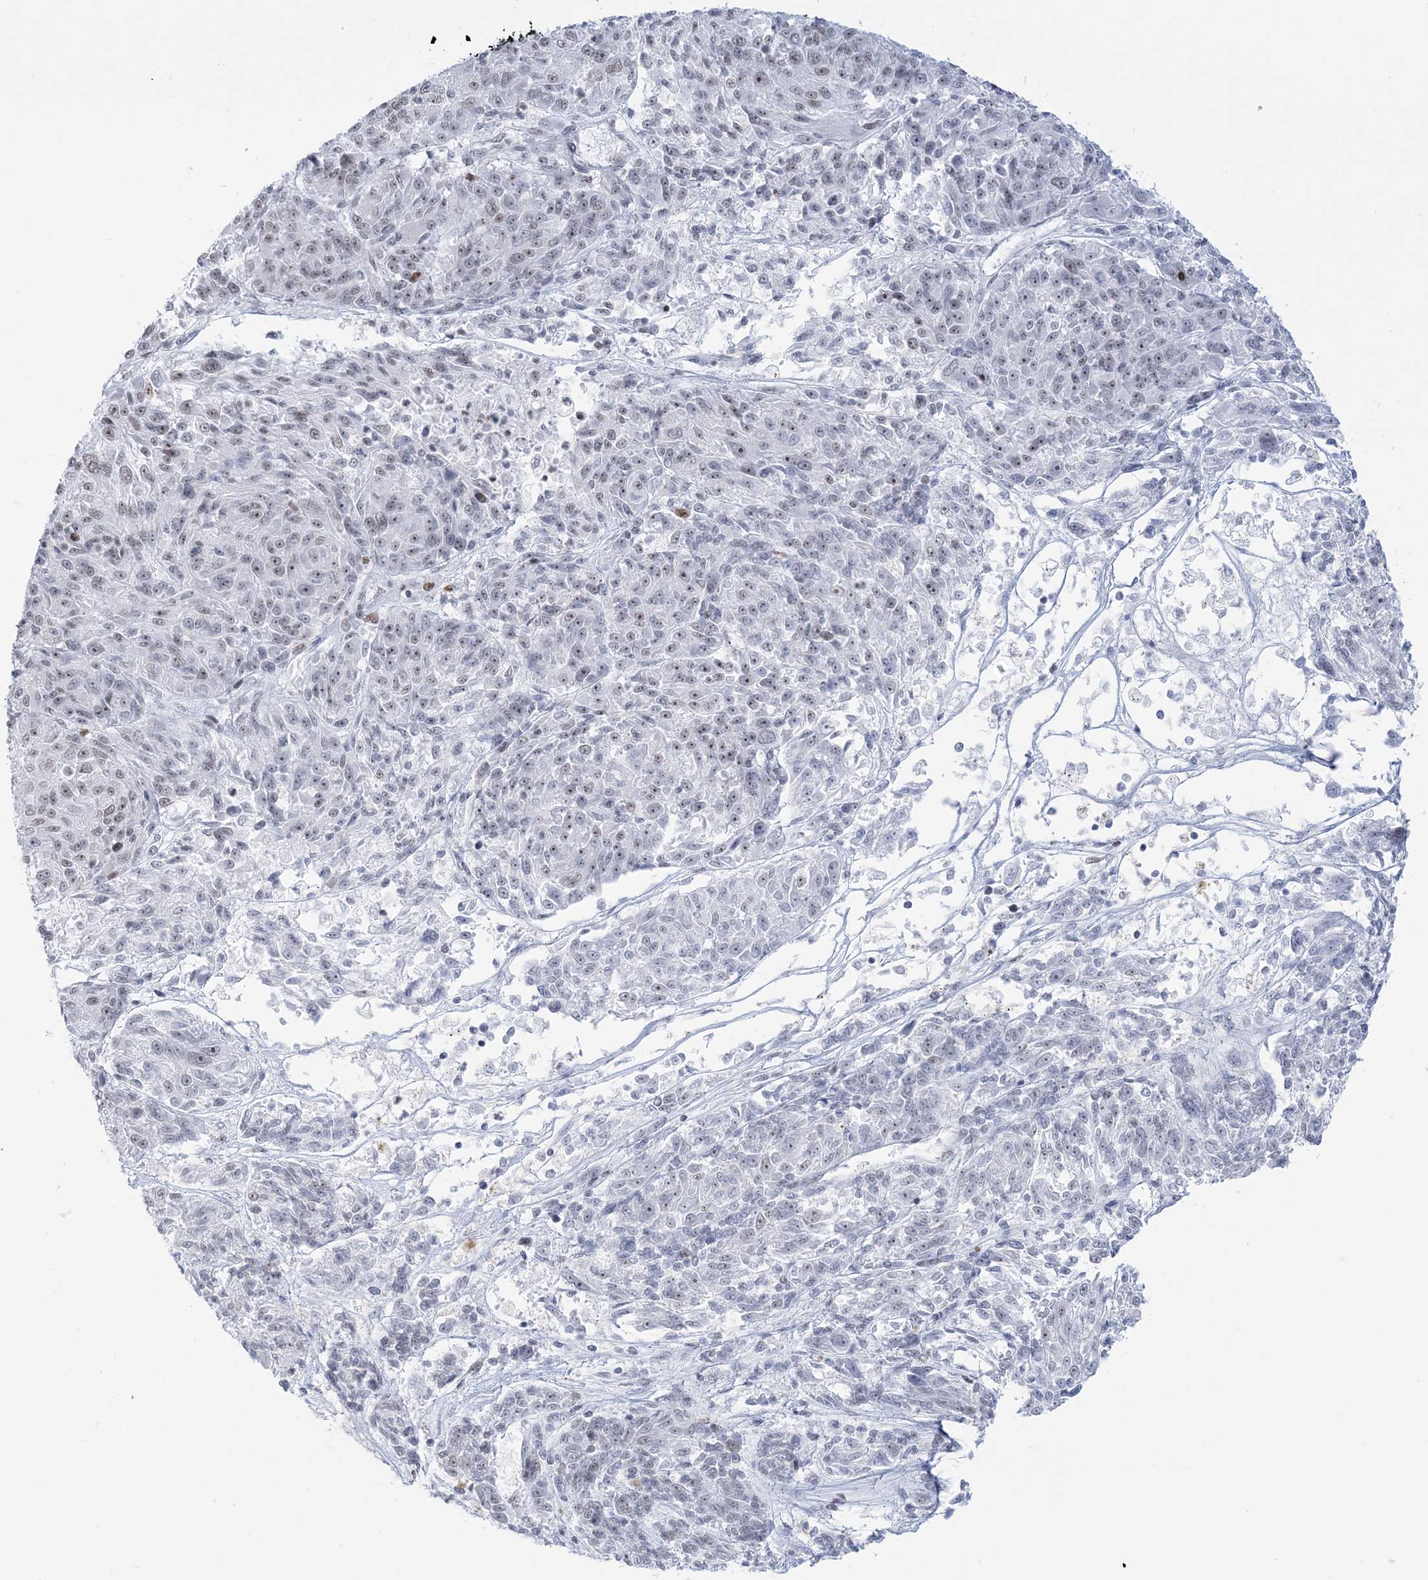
{"staining": {"intensity": "negative", "quantity": "none", "location": "none"}, "tissue": "melanoma", "cell_type": "Tumor cells", "image_type": "cancer", "snomed": [{"axis": "morphology", "description": "Malignant melanoma, NOS"}, {"axis": "topography", "description": "Skin"}], "caption": "Micrograph shows no significant protein staining in tumor cells of malignant melanoma.", "gene": "DDX21", "patient": {"sex": "male", "age": 53}}